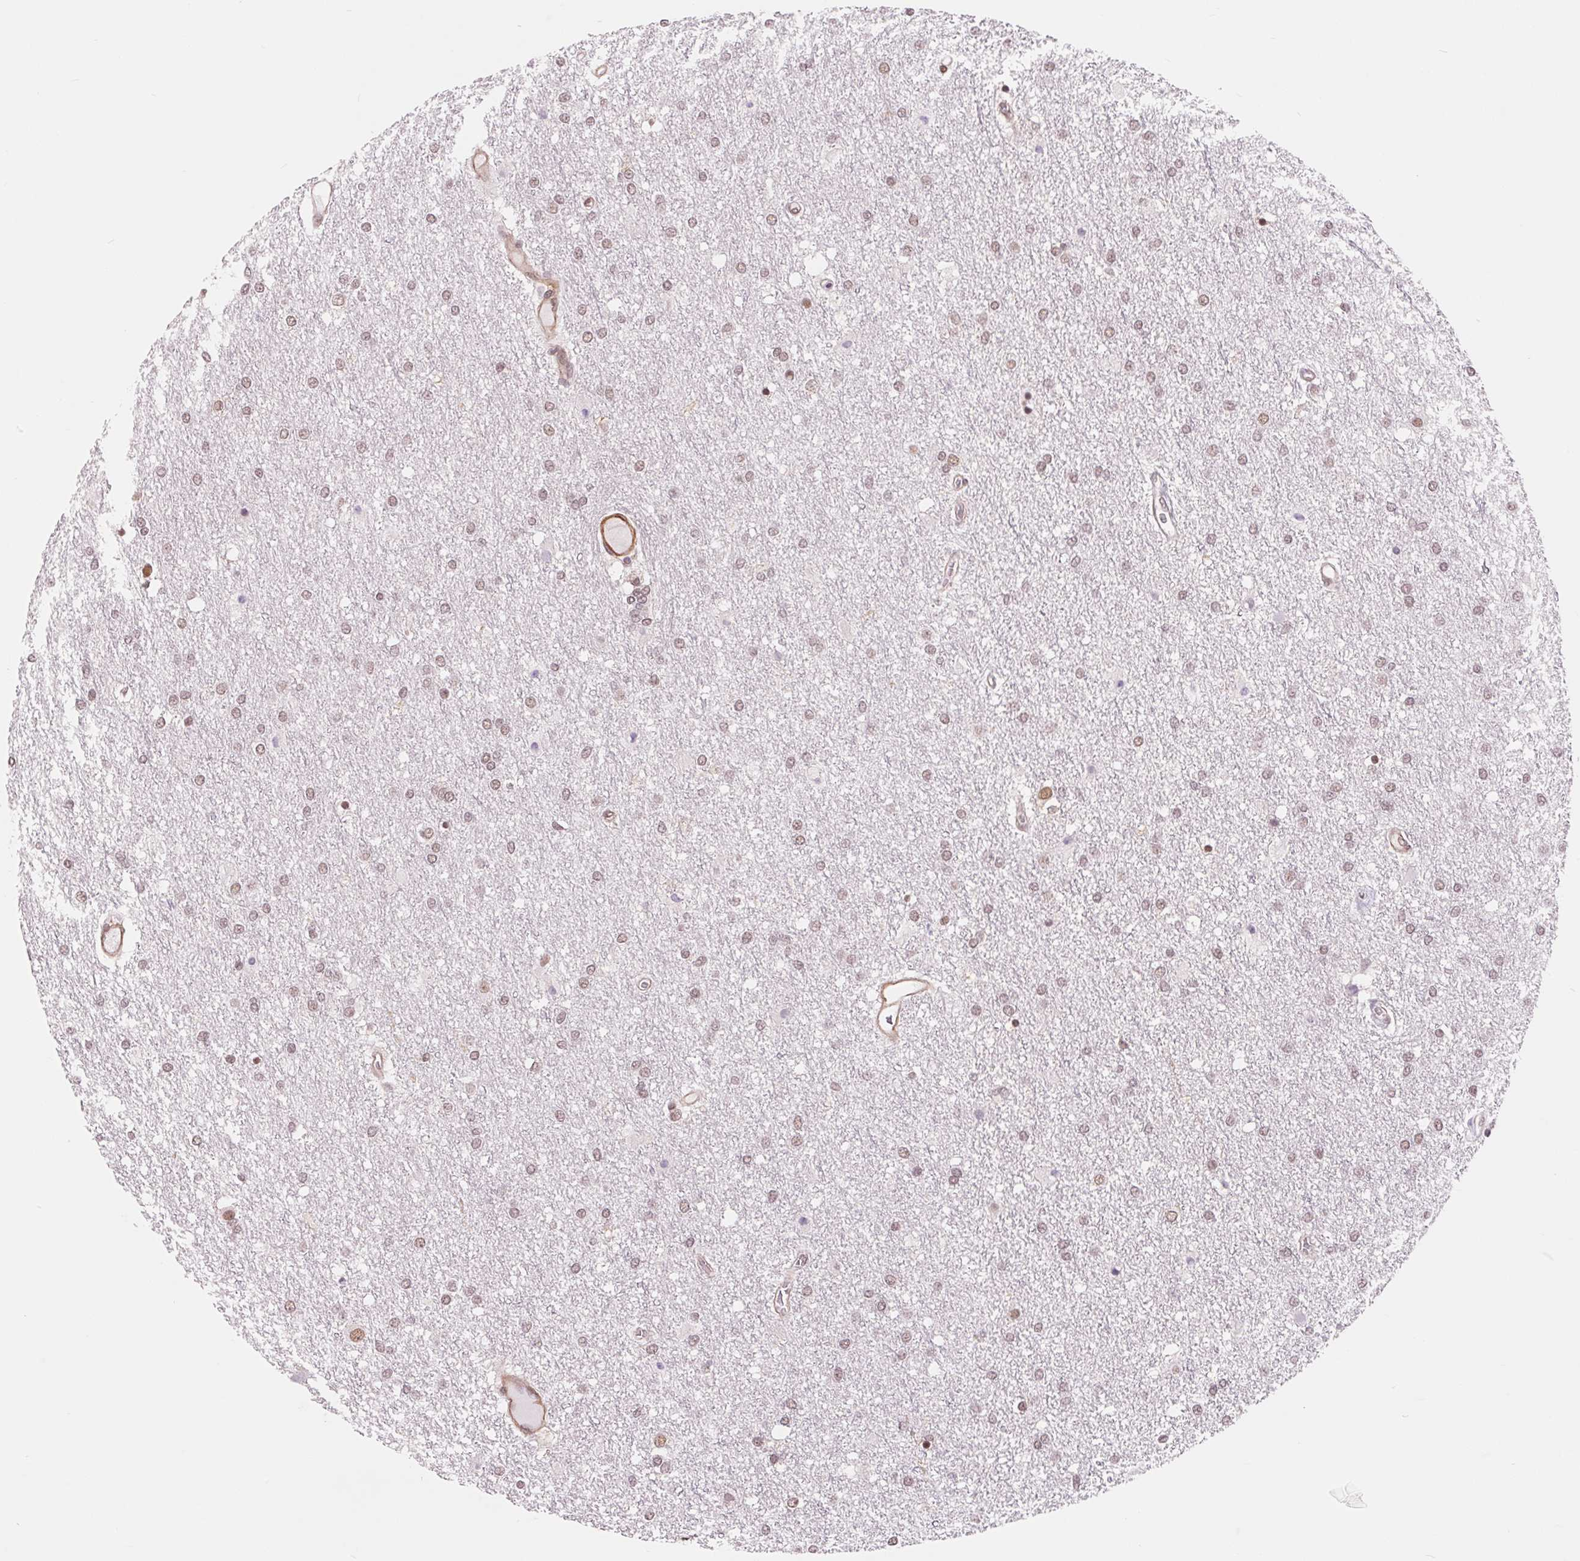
{"staining": {"intensity": "moderate", "quantity": ">75%", "location": "nuclear"}, "tissue": "glioma", "cell_type": "Tumor cells", "image_type": "cancer", "snomed": [{"axis": "morphology", "description": "Glioma, malignant, High grade"}, {"axis": "topography", "description": "Brain"}], "caption": "Glioma stained with a protein marker reveals moderate staining in tumor cells.", "gene": "BCAT1", "patient": {"sex": "female", "age": 61}}